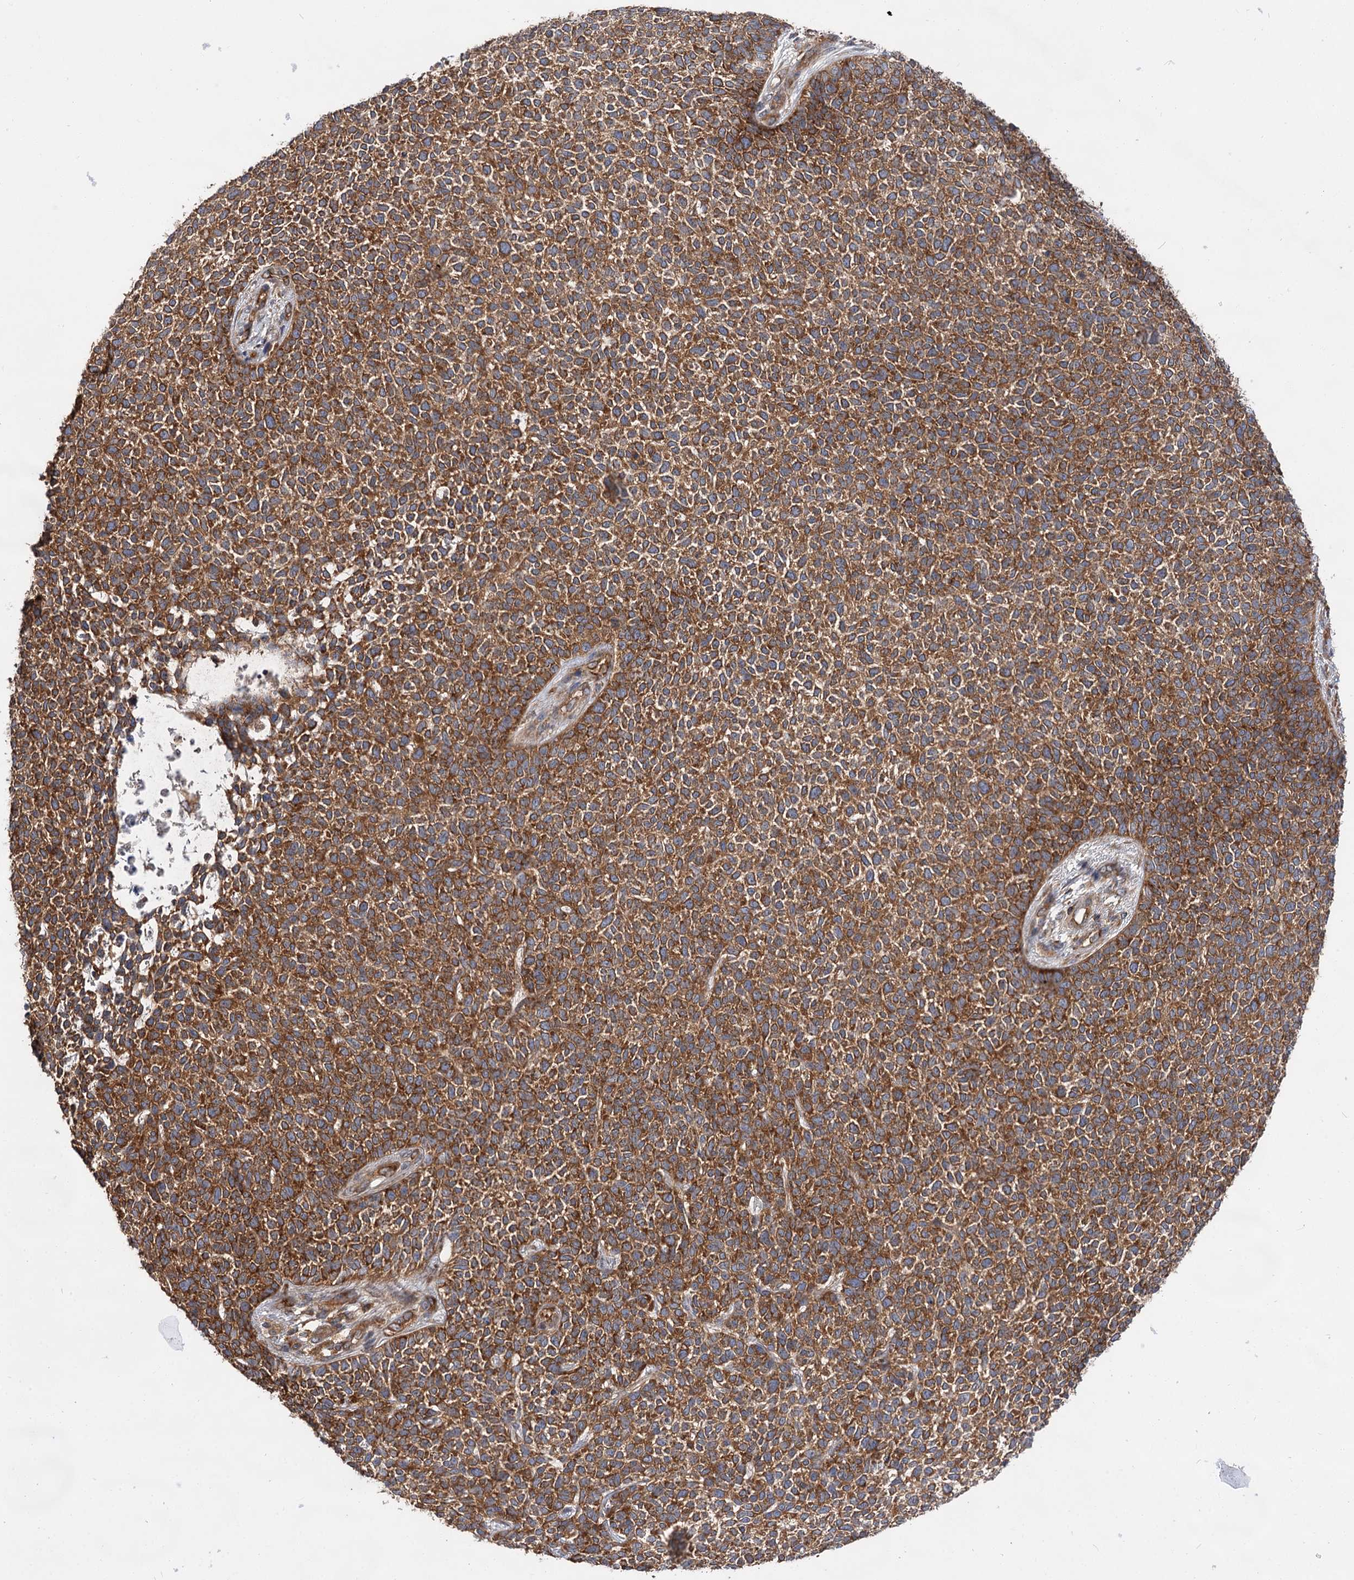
{"staining": {"intensity": "strong", "quantity": ">75%", "location": "cytoplasmic/membranous"}, "tissue": "skin cancer", "cell_type": "Tumor cells", "image_type": "cancer", "snomed": [{"axis": "morphology", "description": "Basal cell carcinoma"}, {"axis": "topography", "description": "Skin"}], "caption": "Immunohistochemistry staining of skin basal cell carcinoma, which demonstrates high levels of strong cytoplasmic/membranous expression in about >75% of tumor cells indicating strong cytoplasmic/membranous protein staining. The staining was performed using DAB (brown) for protein detection and nuclei were counterstained in hematoxylin (blue).", "gene": "PACS1", "patient": {"sex": "female", "age": 84}}